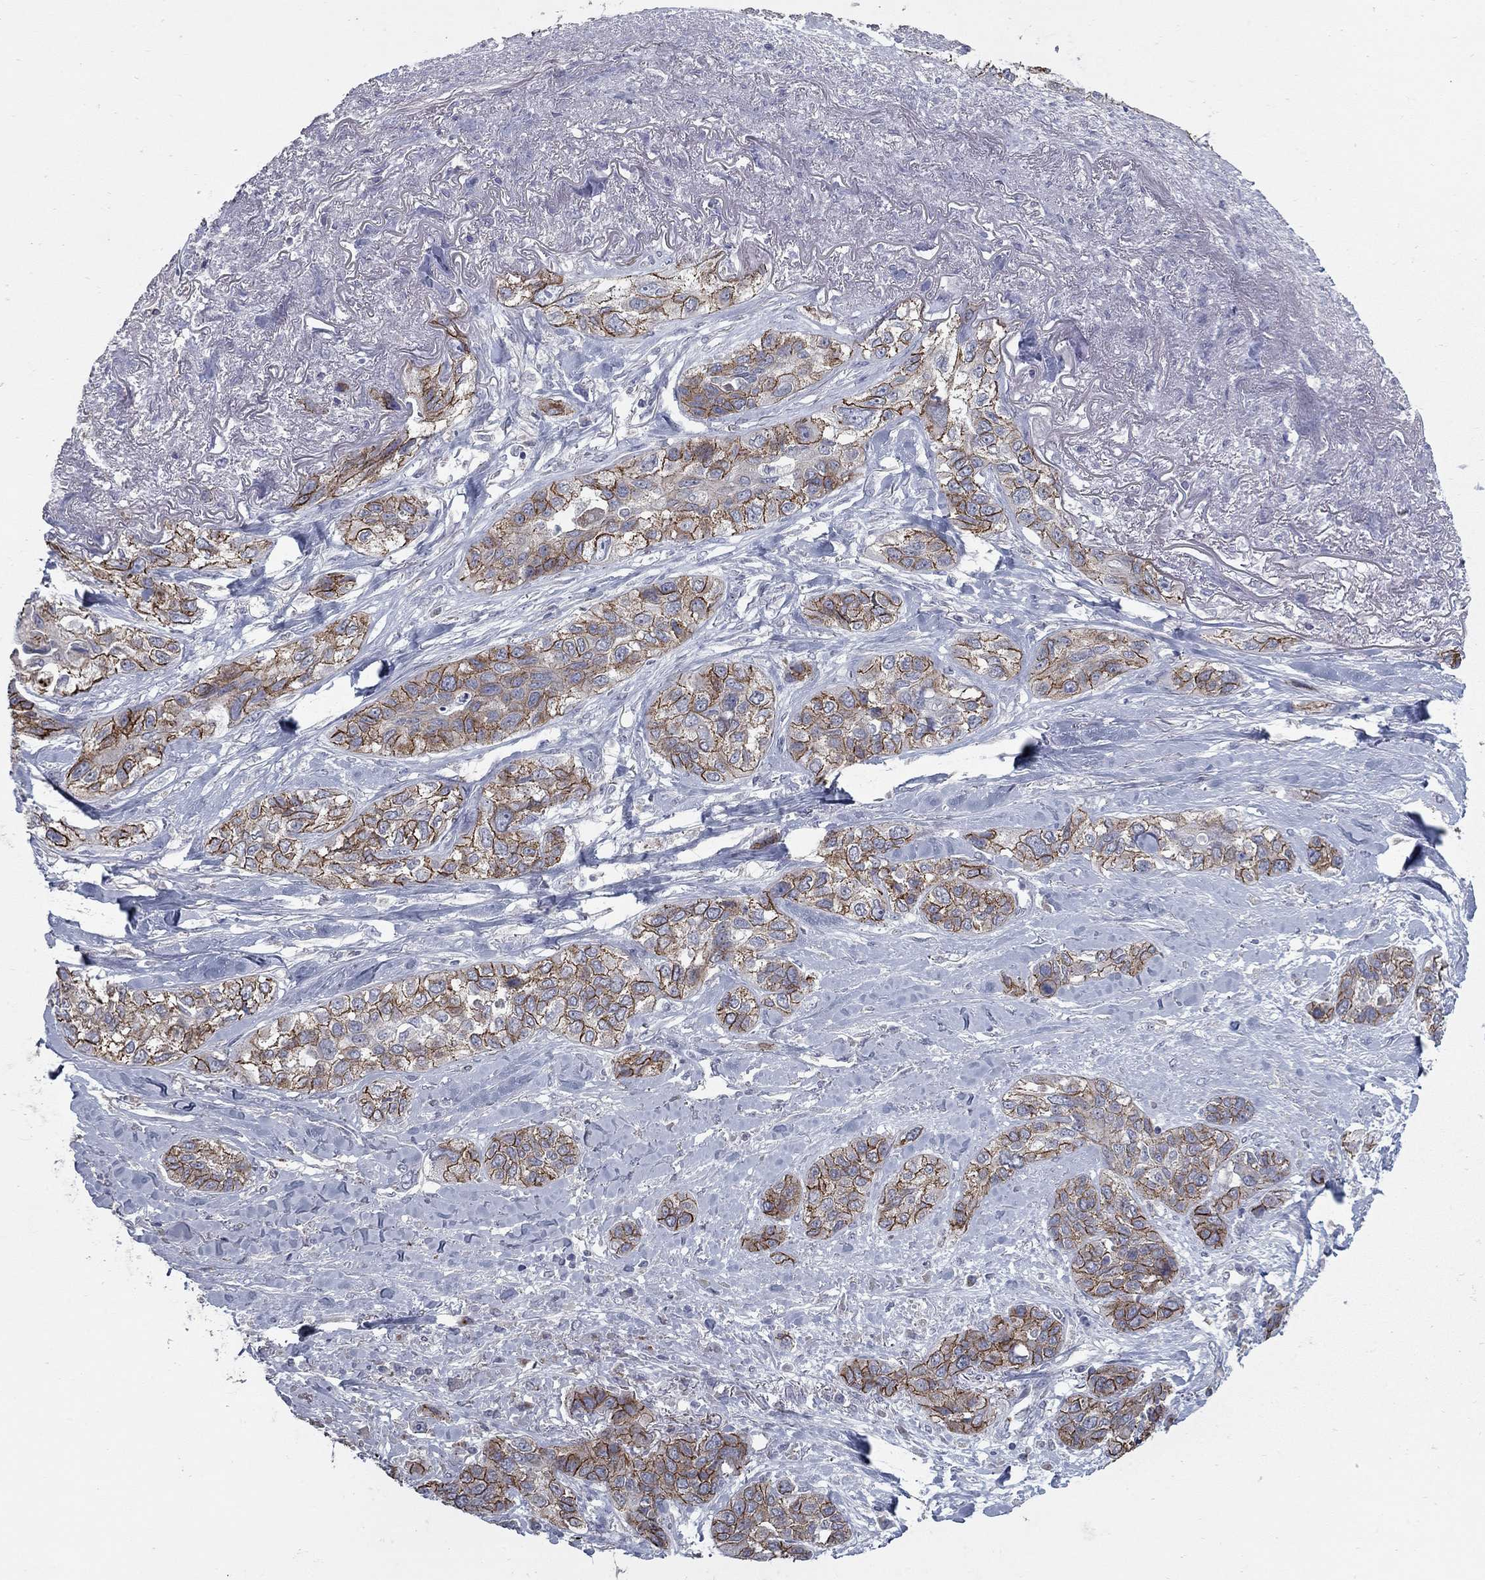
{"staining": {"intensity": "strong", "quantity": ">75%", "location": "cytoplasmic/membranous"}, "tissue": "lung cancer", "cell_type": "Tumor cells", "image_type": "cancer", "snomed": [{"axis": "morphology", "description": "Squamous cell carcinoma, NOS"}, {"axis": "topography", "description": "Lung"}], "caption": "Immunohistochemistry (IHC) micrograph of neoplastic tissue: human squamous cell carcinoma (lung) stained using immunohistochemistry (IHC) reveals high levels of strong protein expression localized specifically in the cytoplasmic/membranous of tumor cells, appearing as a cytoplasmic/membranous brown color.", "gene": "KIAA0319L", "patient": {"sex": "female", "age": 70}}